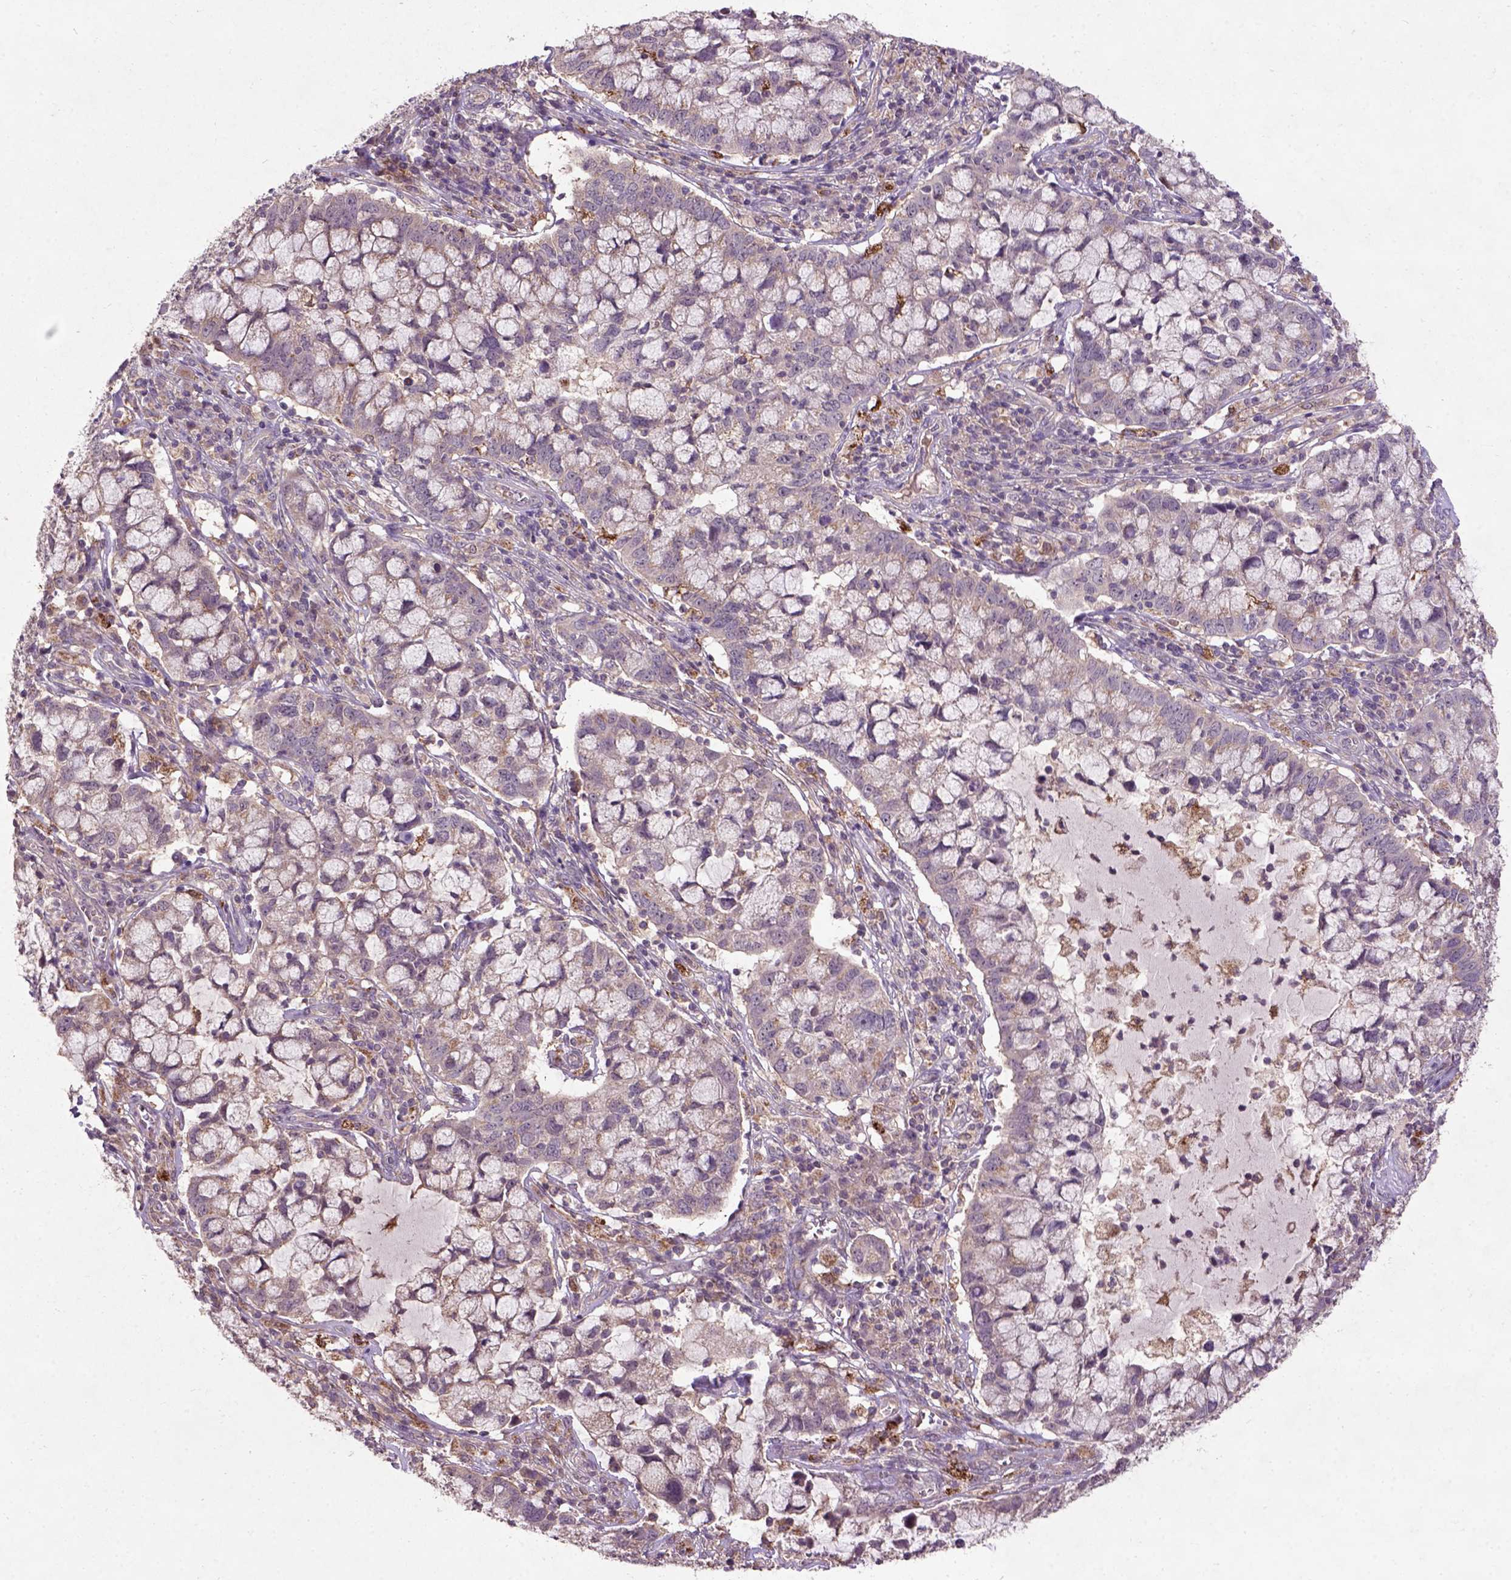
{"staining": {"intensity": "weak", "quantity": ">75%", "location": "cytoplasmic/membranous"}, "tissue": "cervical cancer", "cell_type": "Tumor cells", "image_type": "cancer", "snomed": [{"axis": "morphology", "description": "Adenocarcinoma, NOS"}, {"axis": "topography", "description": "Cervix"}], "caption": "Immunohistochemical staining of cervical cancer shows low levels of weak cytoplasmic/membranous protein expression in approximately >75% of tumor cells. (IHC, brightfield microscopy, high magnification).", "gene": "KBTBD8", "patient": {"sex": "female", "age": 40}}